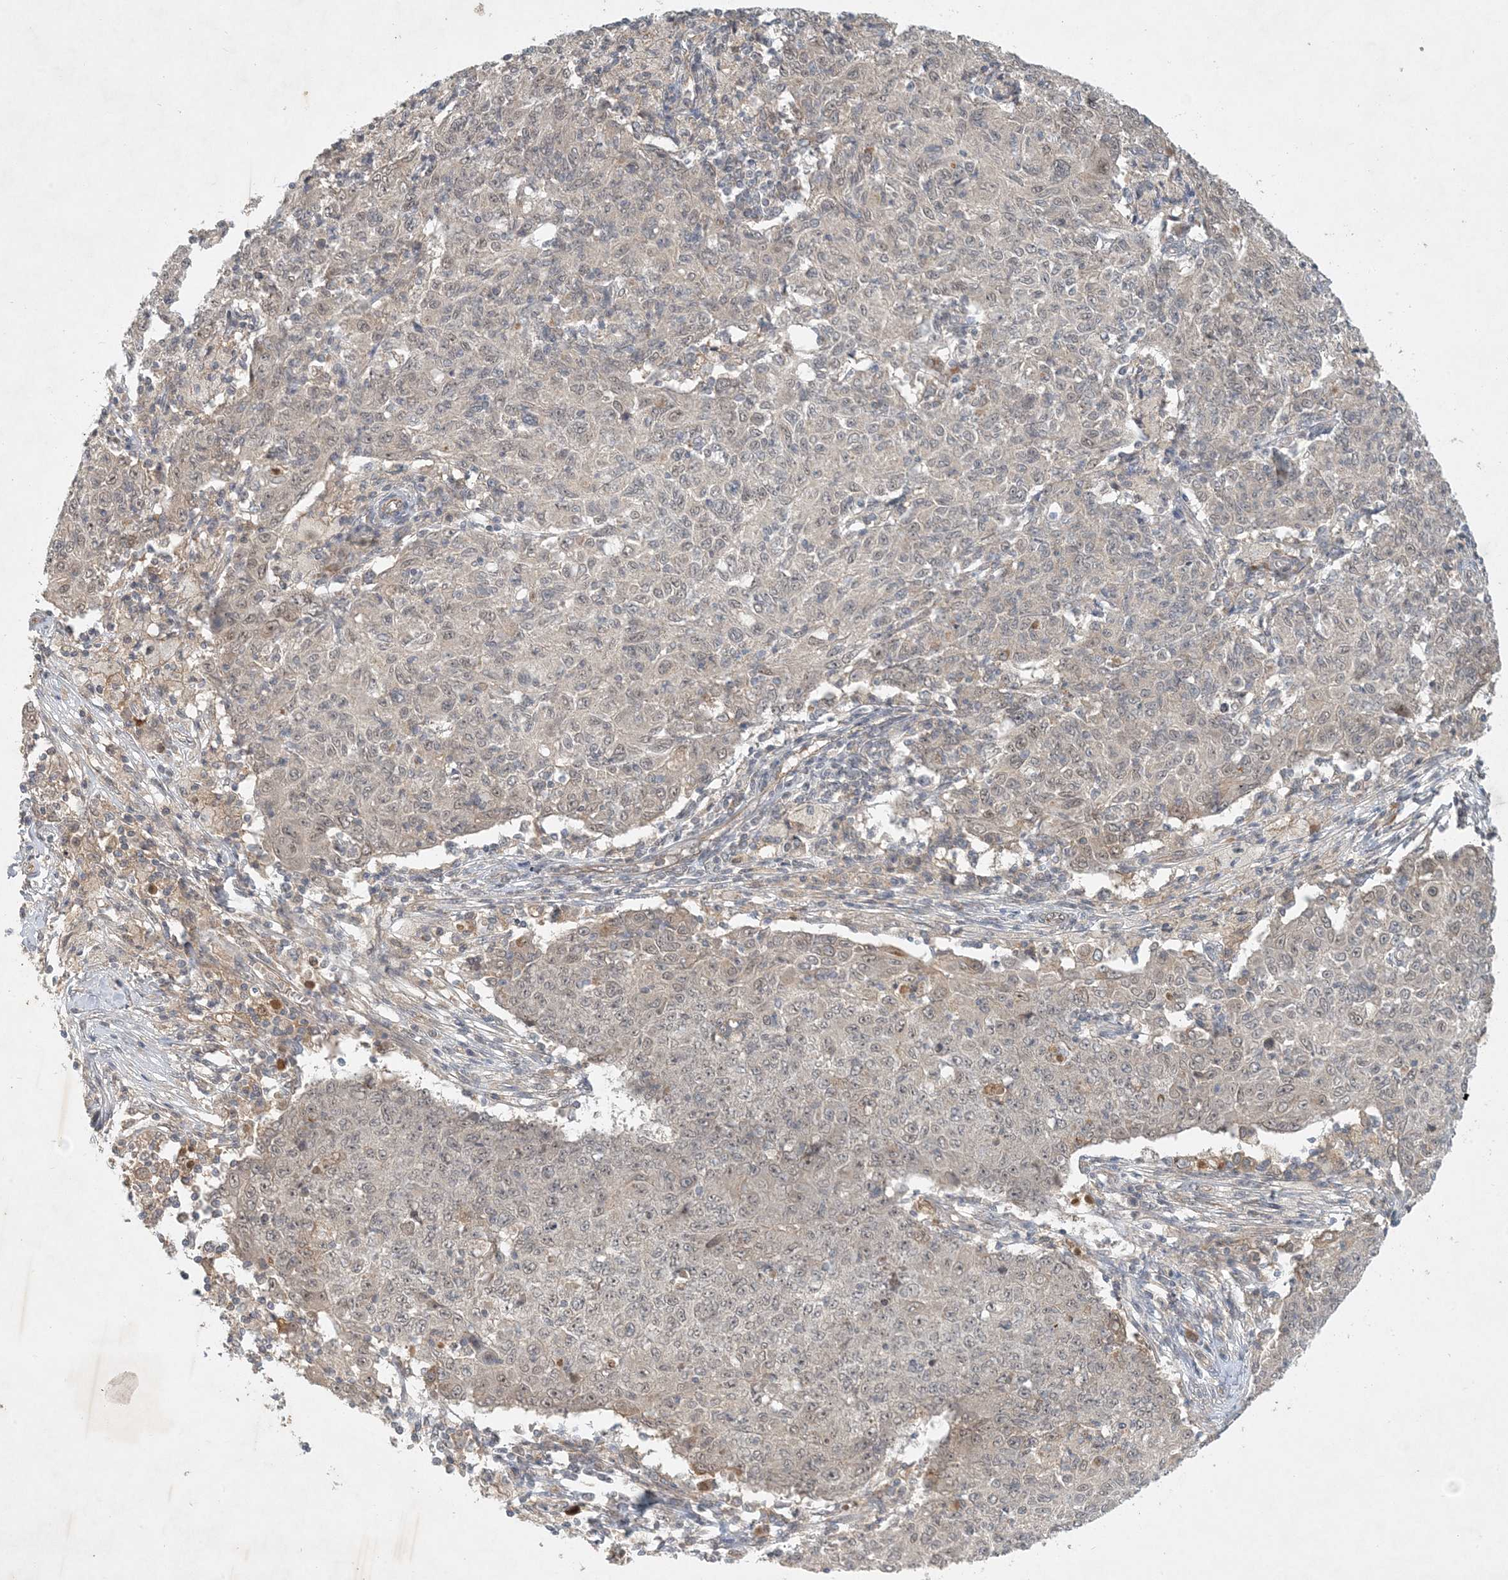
{"staining": {"intensity": "negative", "quantity": "none", "location": "none"}, "tissue": "ovarian cancer", "cell_type": "Tumor cells", "image_type": "cancer", "snomed": [{"axis": "morphology", "description": "Carcinoma, endometroid"}, {"axis": "topography", "description": "Ovary"}], "caption": "IHC of ovarian cancer (endometroid carcinoma) demonstrates no positivity in tumor cells.", "gene": "ZCCHC4", "patient": {"sex": "female", "age": 42}}